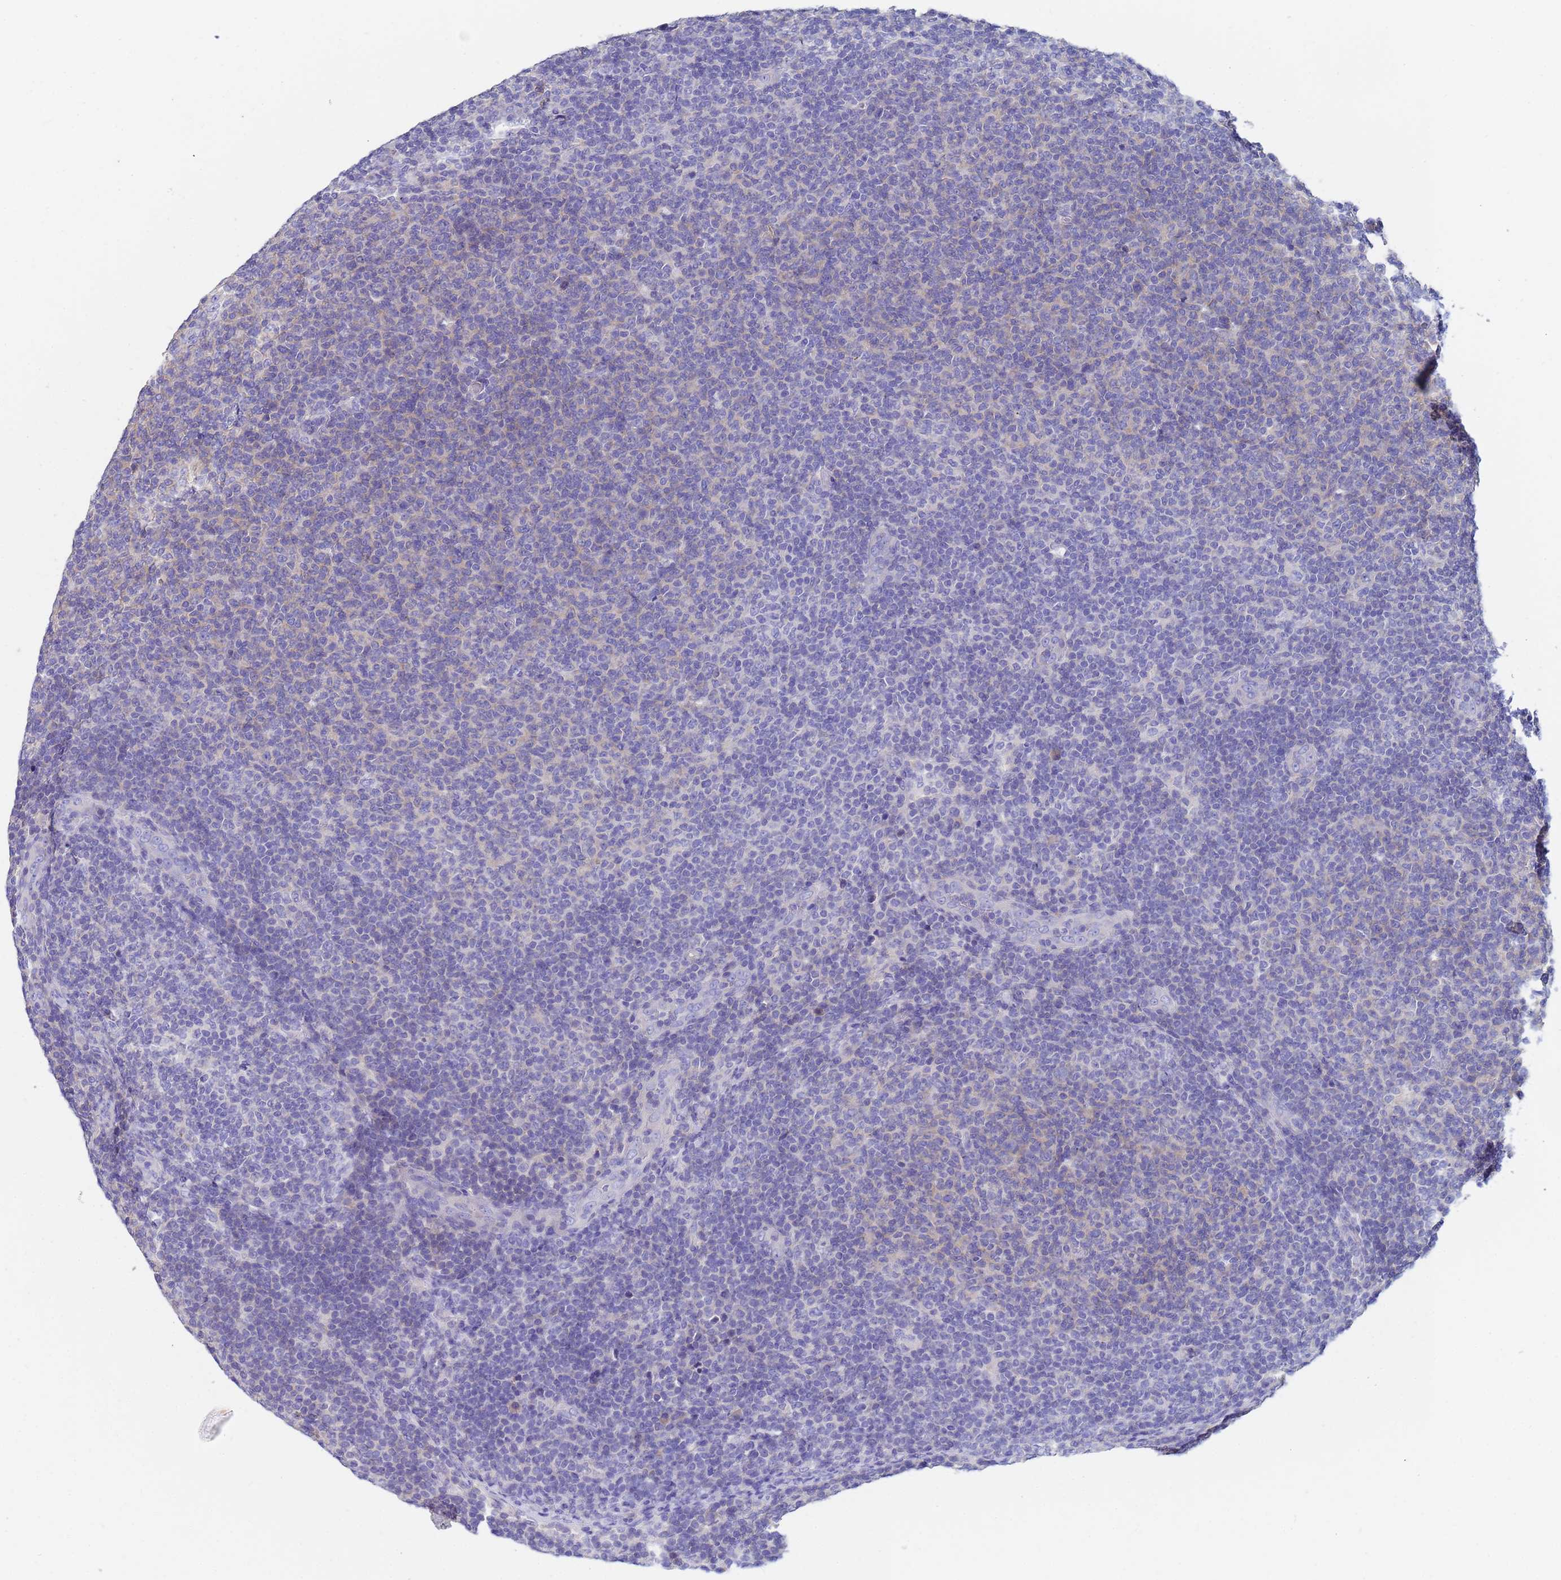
{"staining": {"intensity": "negative", "quantity": "none", "location": "none"}, "tissue": "lymphoma", "cell_type": "Tumor cells", "image_type": "cancer", "snomed": [{"axis": "morphology", "description": "Malignant lymphoma, non-Hodgkin's type, Low grade"}, {"axis": "topography", "description": "Lymph node"}], "caption": "This is an immunohistochemistry (IHC) histopathology image of lymphoma. There is no staining in tumor cells.", "gene": "UBE2O", "patient": {"sex": "male", "age": 66}}